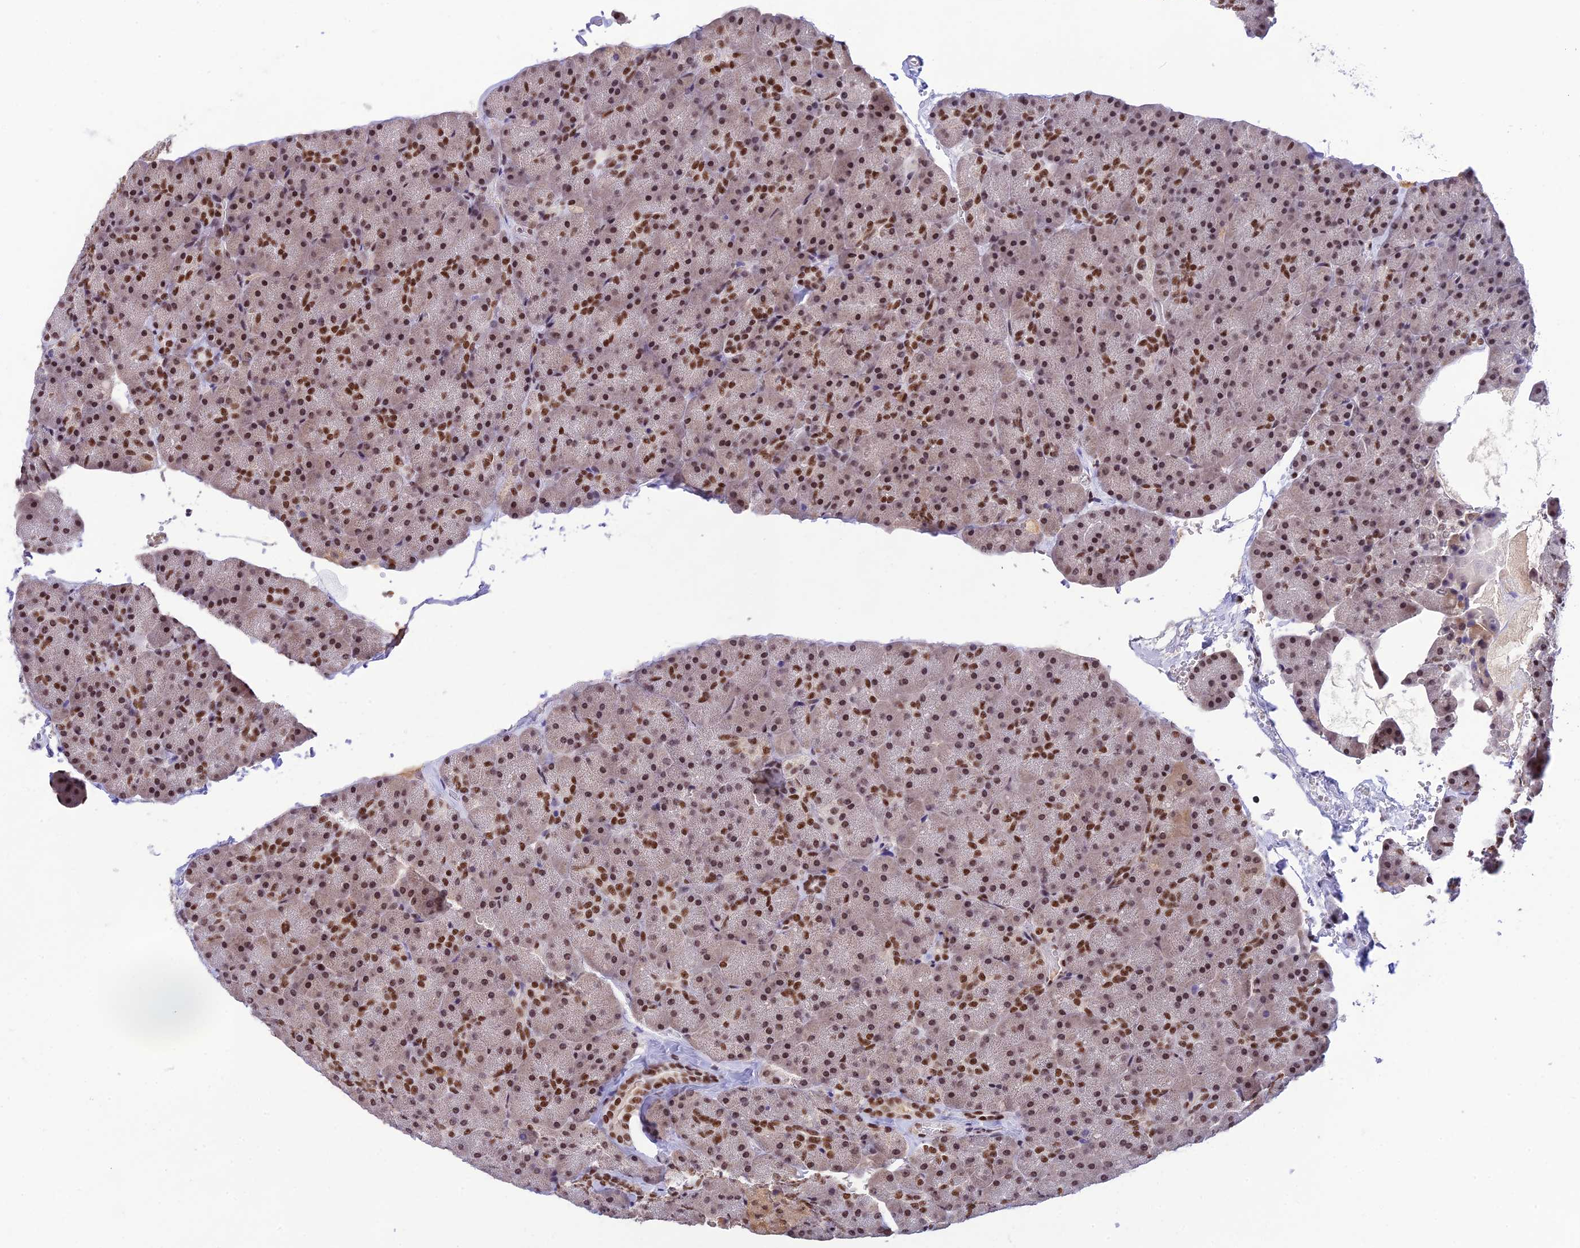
{"staining": {"intensity": "moderate", "quantity": ">75%", "location": "nuclear"}, "tissue": "pancreas", "cell_type": "Exocrine glandular cells", "image_type": "normal", "snomed": [{"axis": "morphology", "description": "Normal tissue, NOS"}, {"axis": "topography", "description": "Pancreas"}], "caption": "High-magnification brightfield microscopy of normal pancreas stained with DAB (brown) and counterstained with hematoxylin (blue). exocrine glandular cells exhibit moderate nuclear positivity is identified in about>75% of cells. Nuclei are stained in blue.", "gene": "THAP11", "patient": {"sex": "male", "age": 36}}